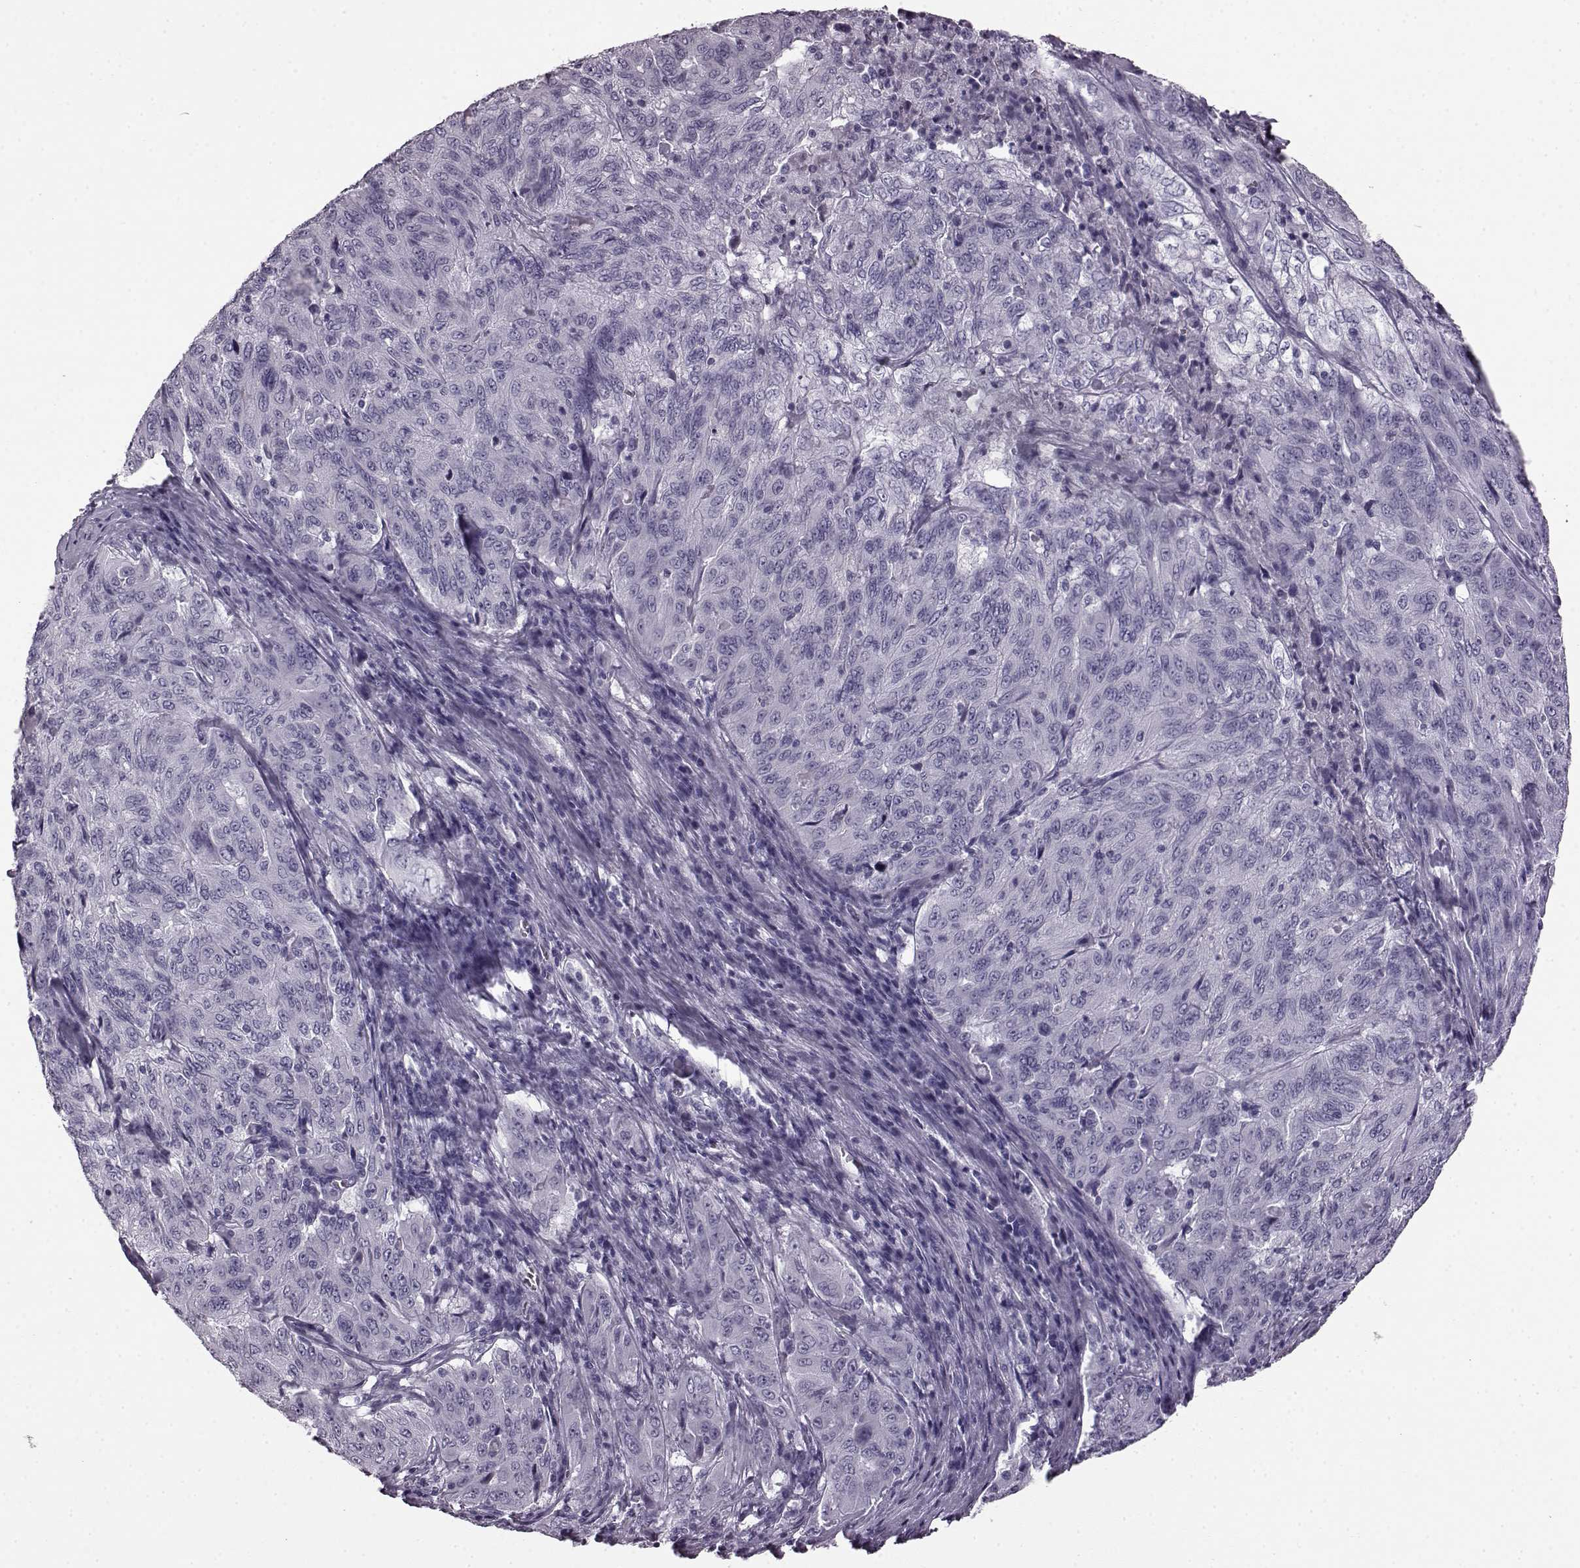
{"staining": {"intensity": "negative", "quantity": "none", "location": "none"}, "tissue": "pancreatic cancer", "cell_type": "Tumor cells", "image_type": "cancer", "snomed": [{"axis": "morphology", "description": "Adenocarcinoma, NOS"}, {"axis": "topography", "description": "Pancreas"}], "caption": "Tumor cells are negative for brown protein staining in pancreatic adenocarcinoma. Nuclei are stained in blue.", "gene": "AIPL1", "patient": {"sex": "male", "age": 63}}